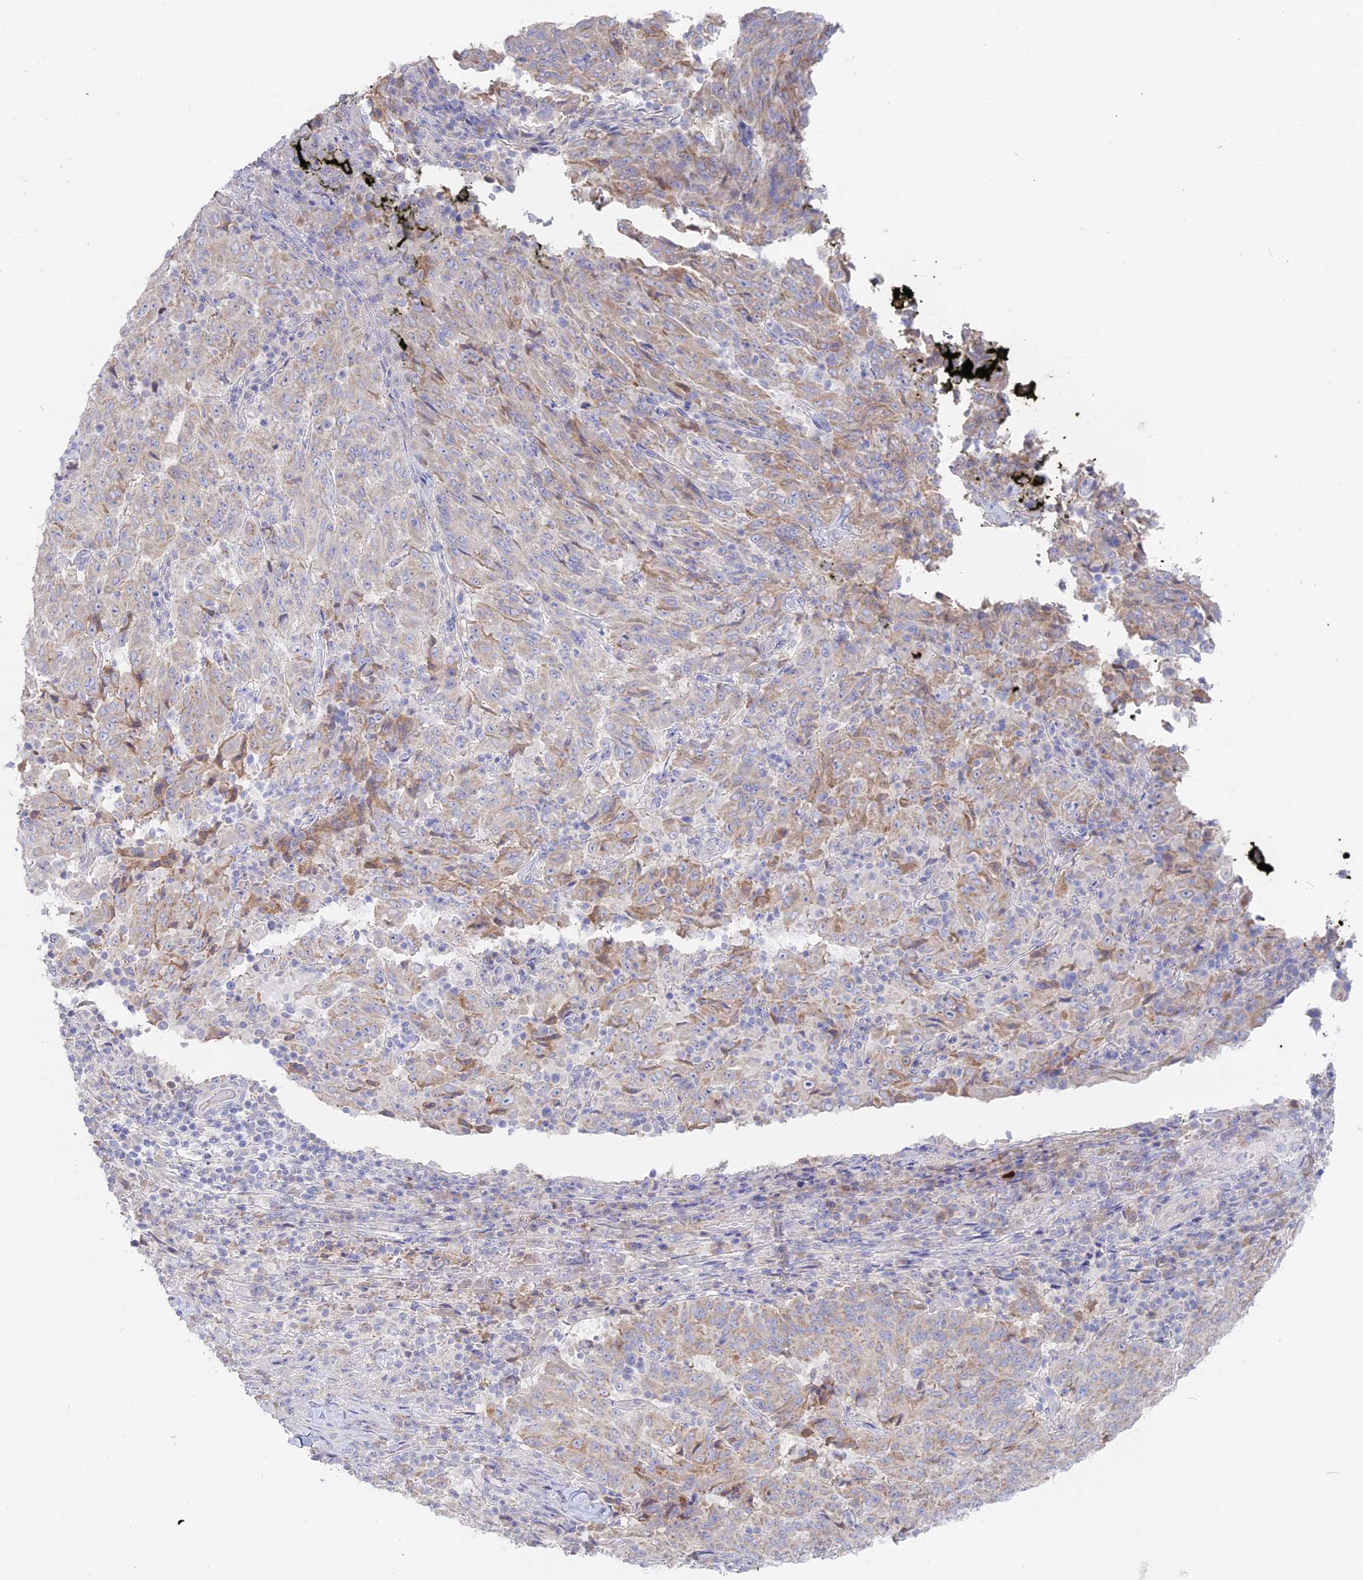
{"staining": {"intensity": "weak", "quantity": "25%-75%", "location": "cytoplasmic/membranous"}, "tissue": "pancreatic cancer", "cell_type": "Tumor cells", "image_type": "cancer", "snomed": [{"axis": "morphology", "description": "Adenocarcinoma, NOS"}, {"axis": "topography", "description": "Pancreas"}], "caption": "Immunohistochemical staining of pancreatic cancer (adenocarcinoma) shows low levels of weak cytoplasmic/membranous staining in approximately 25%-75% of tumor cells. Using DAB (brown) and hematoxylin (blue) stains, captured at high magnification using brightfield microscopy.", "gene": "ADGRA1", "patient": {"sex": "male", "age": 63}}